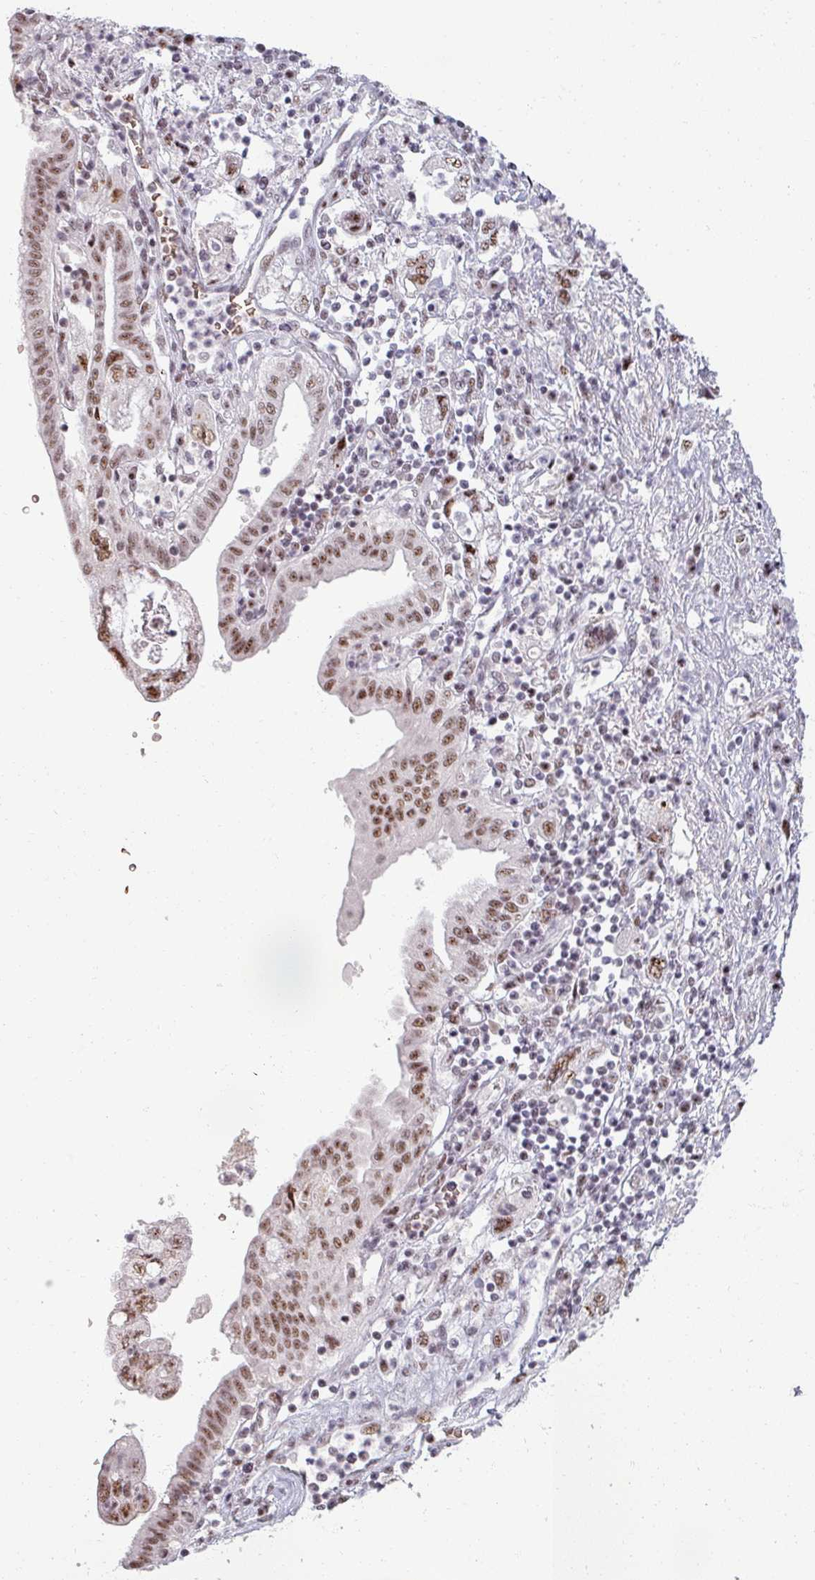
{"staining": {"intensity": "moderate", "quantity": ">75%", "location": "nuclear"}, "tissue": "pancreatic cancer", "cell_type": "Tumor cells", "image_type": "cancer", "snomed": [{"axis": "morphology", "description": "Adenocarcinoma, NOS"}, {"axis": "topography", "description": "Pancreas"}], "caption": "Protein analysis of adenocarcinoma (pancreatic) tissue reveals moderate nuclear positivity in about >75% of tumor cells.", "gene": "NCOR1", "patient": {"sex": "female", "age": 73}}